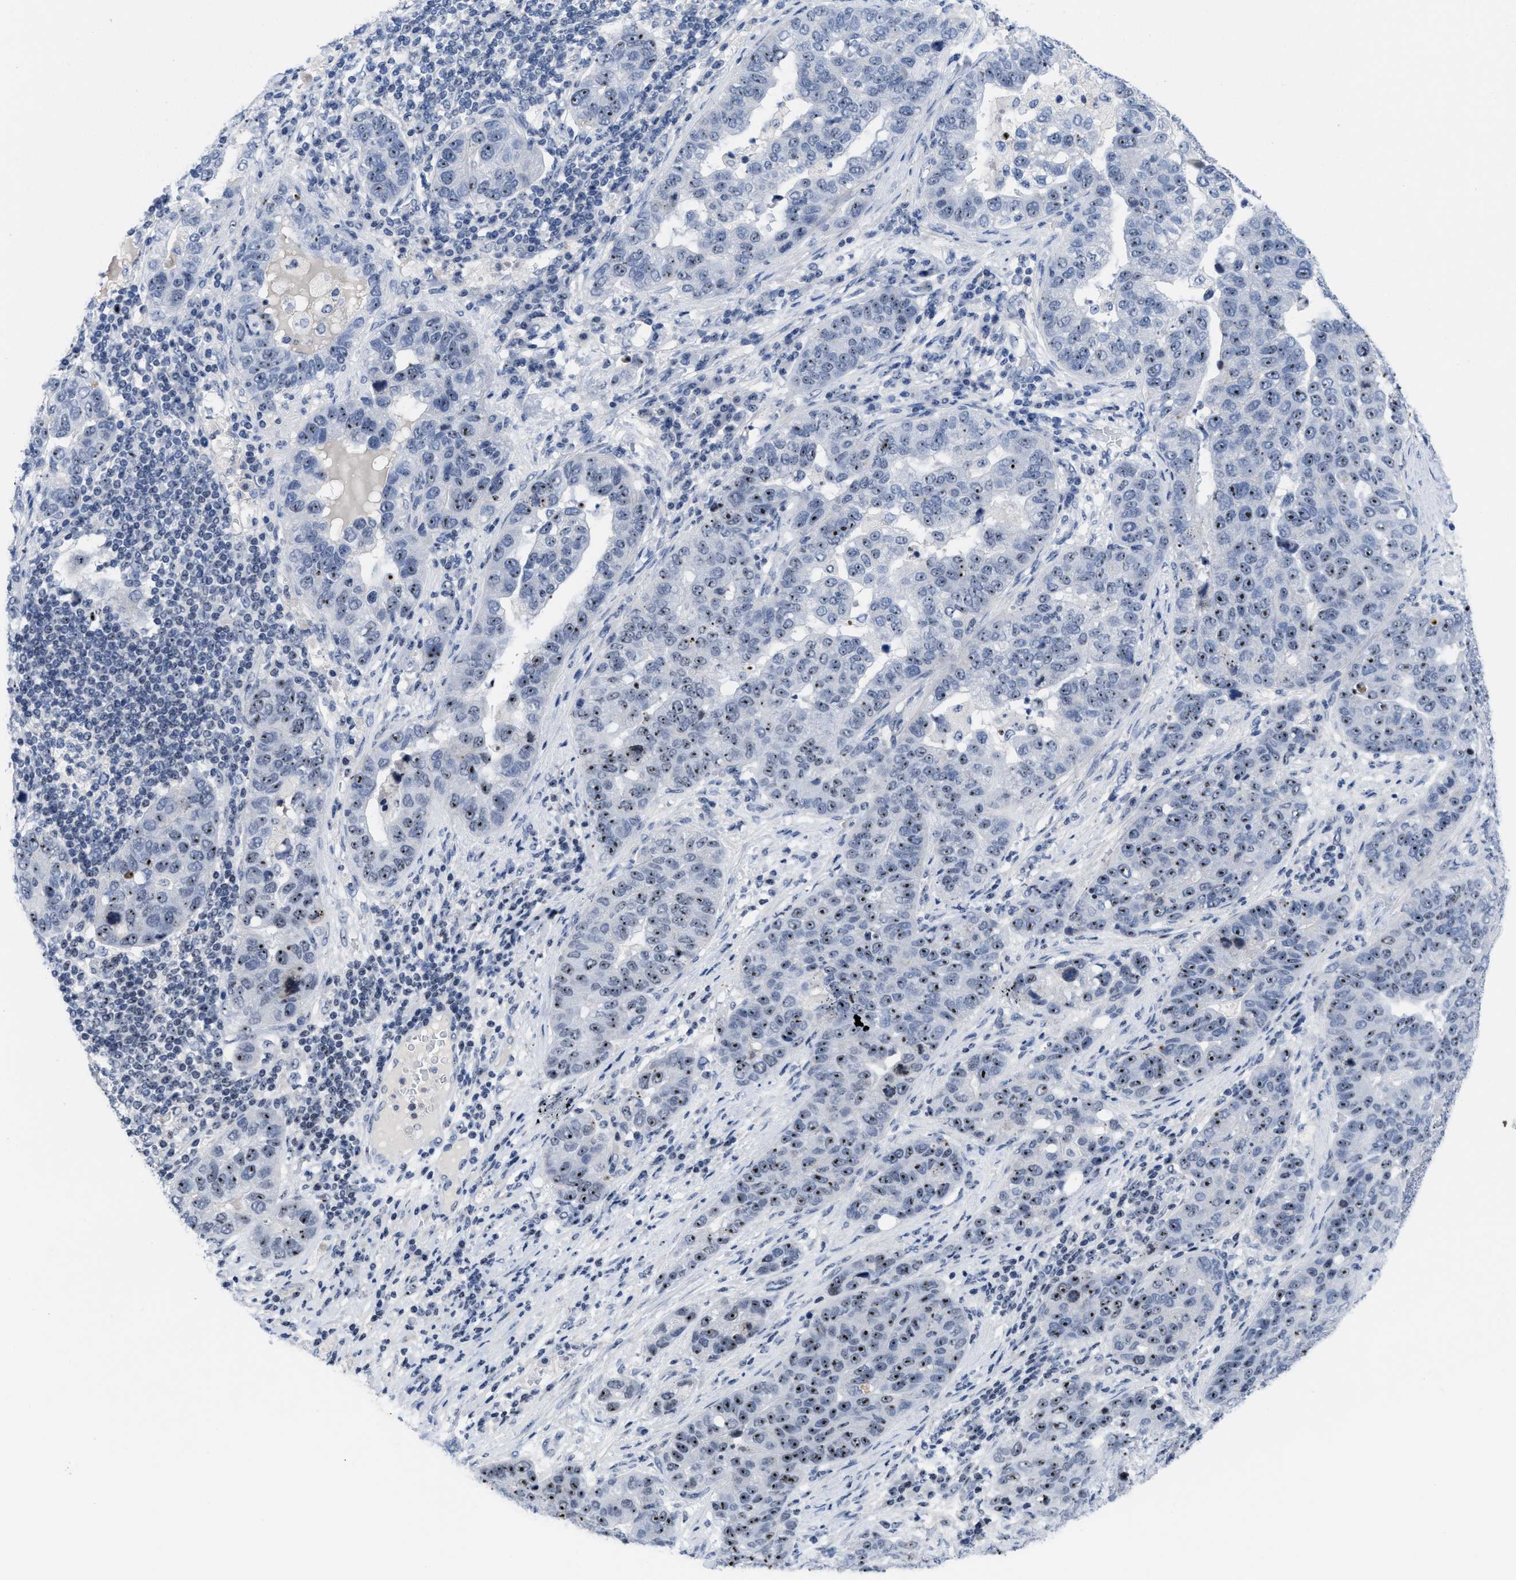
{"staining": {"intensity": "moderate", "quantity": ">75%", "location": "nuclear"}, "tissue": "pancreatic cancer", "cell_type": "Tumor cells", "image_type": "cancer", "snomed": [{"axis": "morphology", "description": "Adenocarcinoma, NOS"}, {"axis": "topography", "description": "Pancreas"}], "caption": "The micrograph demonstrates a brown stain indicating the presence of a protein in the nuclear of tumor cells in pancreatic adenocarcinoma.", "gene": "NOP58", "patient": {"sex": "female", "age": 61}}